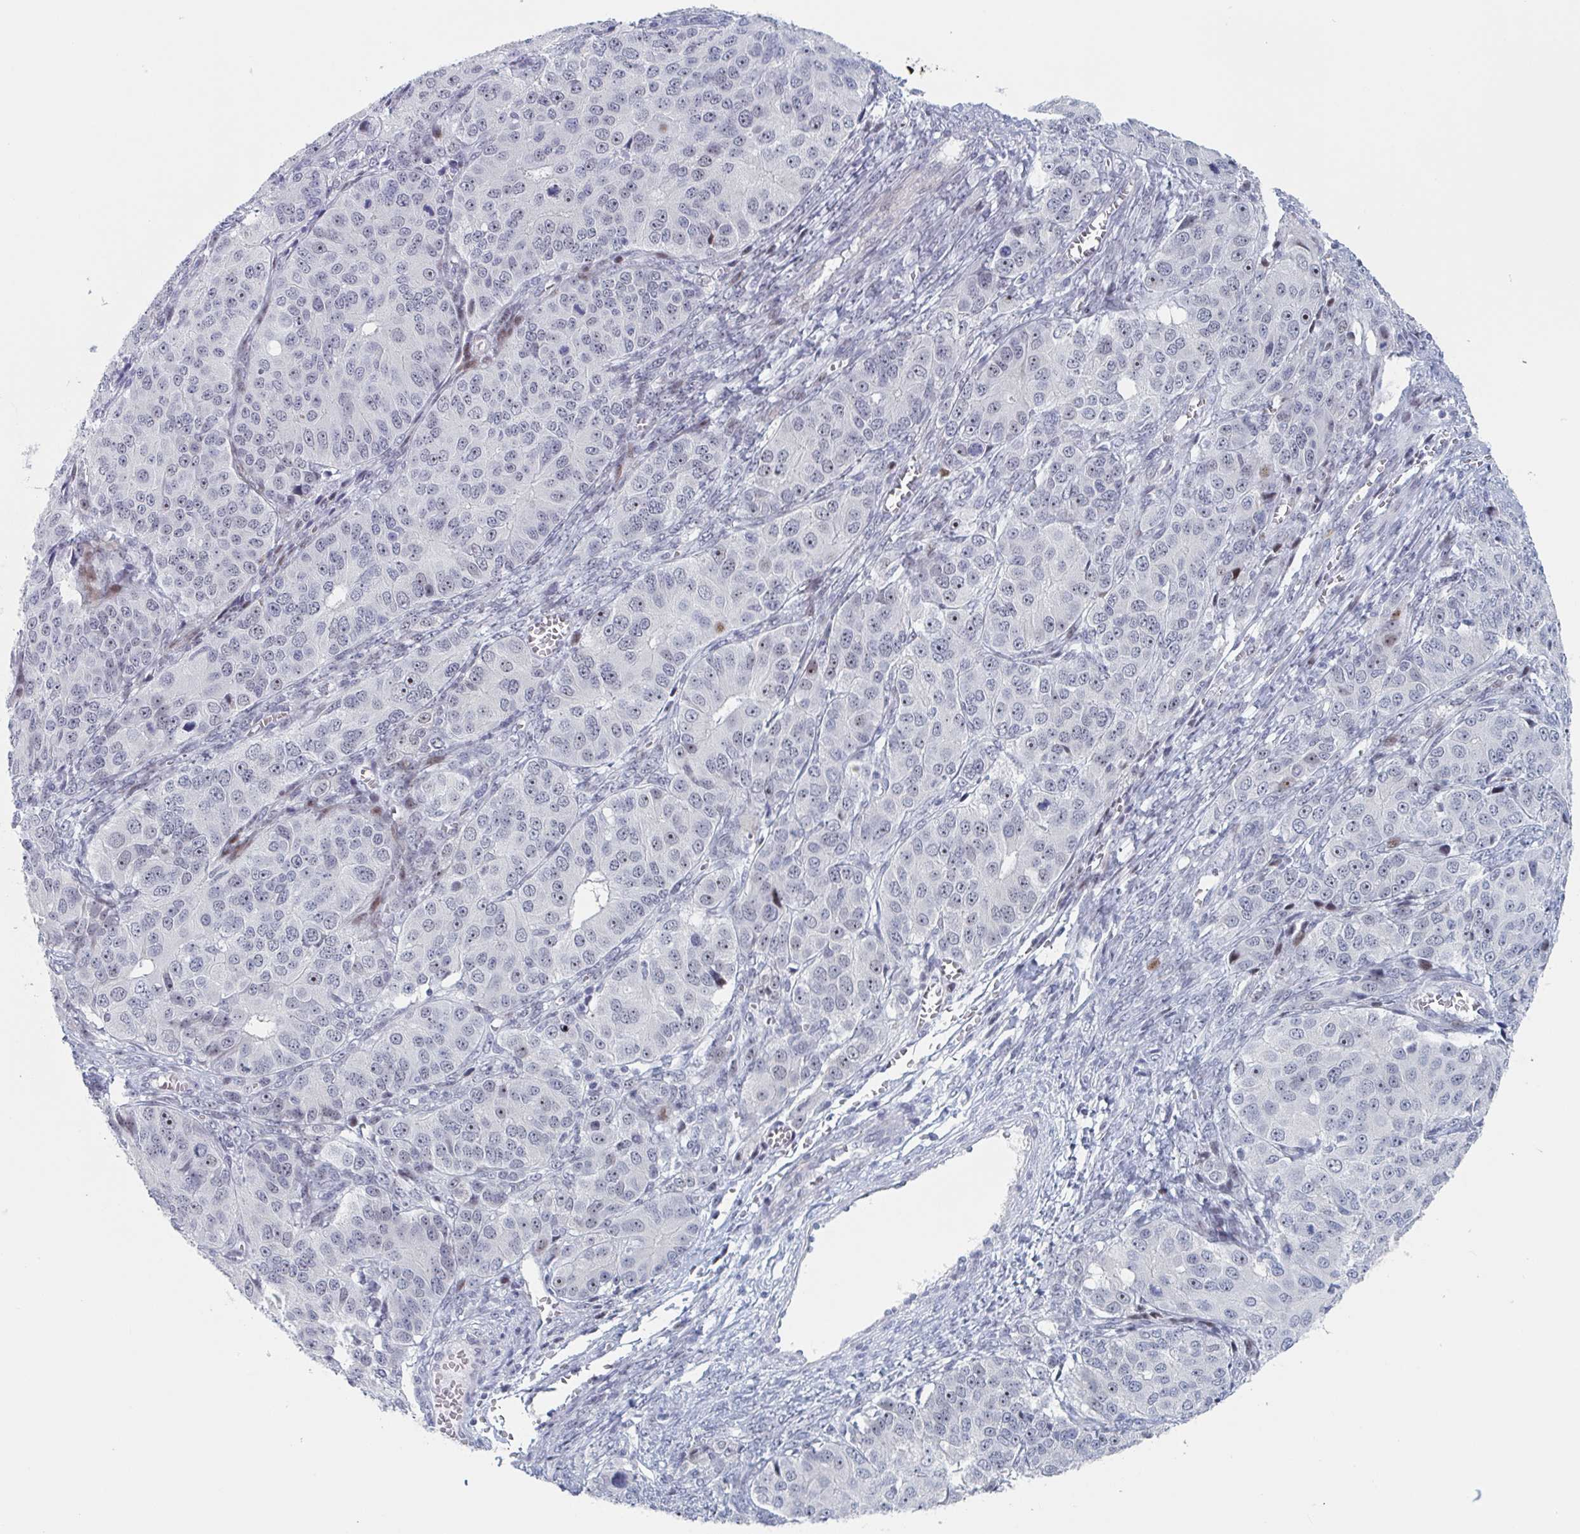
{"staining": {"intensity": "moderate", "quantity": "<25%", "location": "nuclear"}, "tissue": "ovarian cancer", "cell_type": "Tumor cells", "image_type": "cancer", "snomed": [{"axis": "morphology", "description": "Carcinoma, endometroid"}, {"axis": "topography", "description": "Ovary"}], "caption": "Ovarian endometroid carcinoma was stained to show a protein in brown. There is low levels of moderate nuclear positivity in about <25% of tumor cells. The protein of interest is stained brown, and the nuclei are stained in blue (DAB (3,3'-diaminobenzidine) IHC with brightfield microscopy, high magnification).", "gene": "NR1H2", "patient": {"sex": "female", "age": 51}}